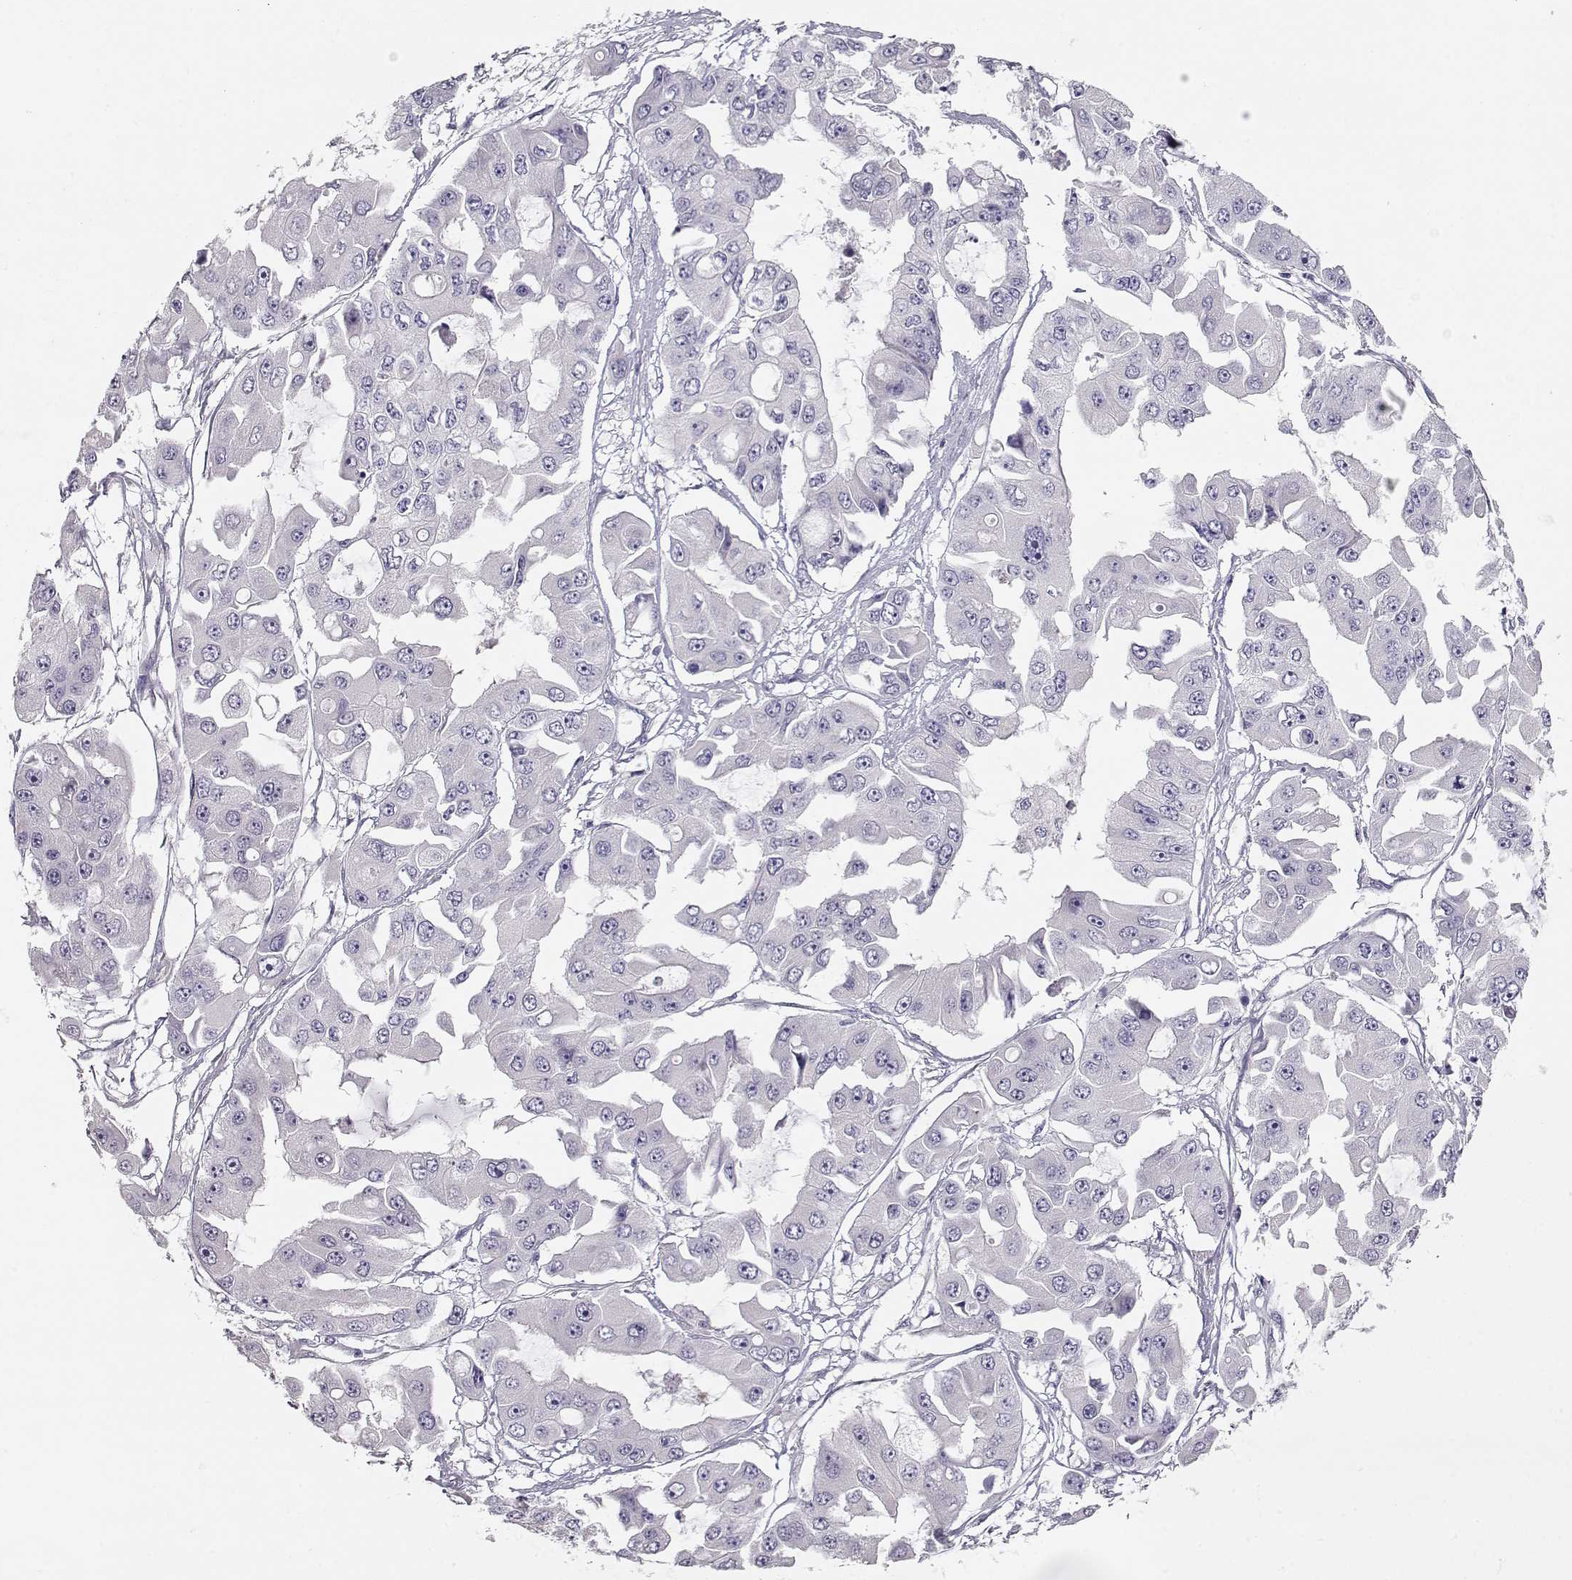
{"staining": {"intensity": "negative", "quantity": "none", "location": "none"}, "tissue": "ovarian cancer", "cell_type": "Tumor cells", "image_type": "cancer", "snomed": [{"axis": "morphology", "description": "Cystadenocarcinoma, serous, NOS"}, {"axis": "topography", "description": "Ovary"}], "caption": "Immunohistochemistry (IHC) histopathology image of human ovarian cancer (serous cystadenocarcinoma) stained for a protein (brown), which displays no staining in tumor cells. (IHC, brightfield microscopy, high magnification).", "gene": "GLIPR1L2", "patient": {"sex": "female", "age": 56}}